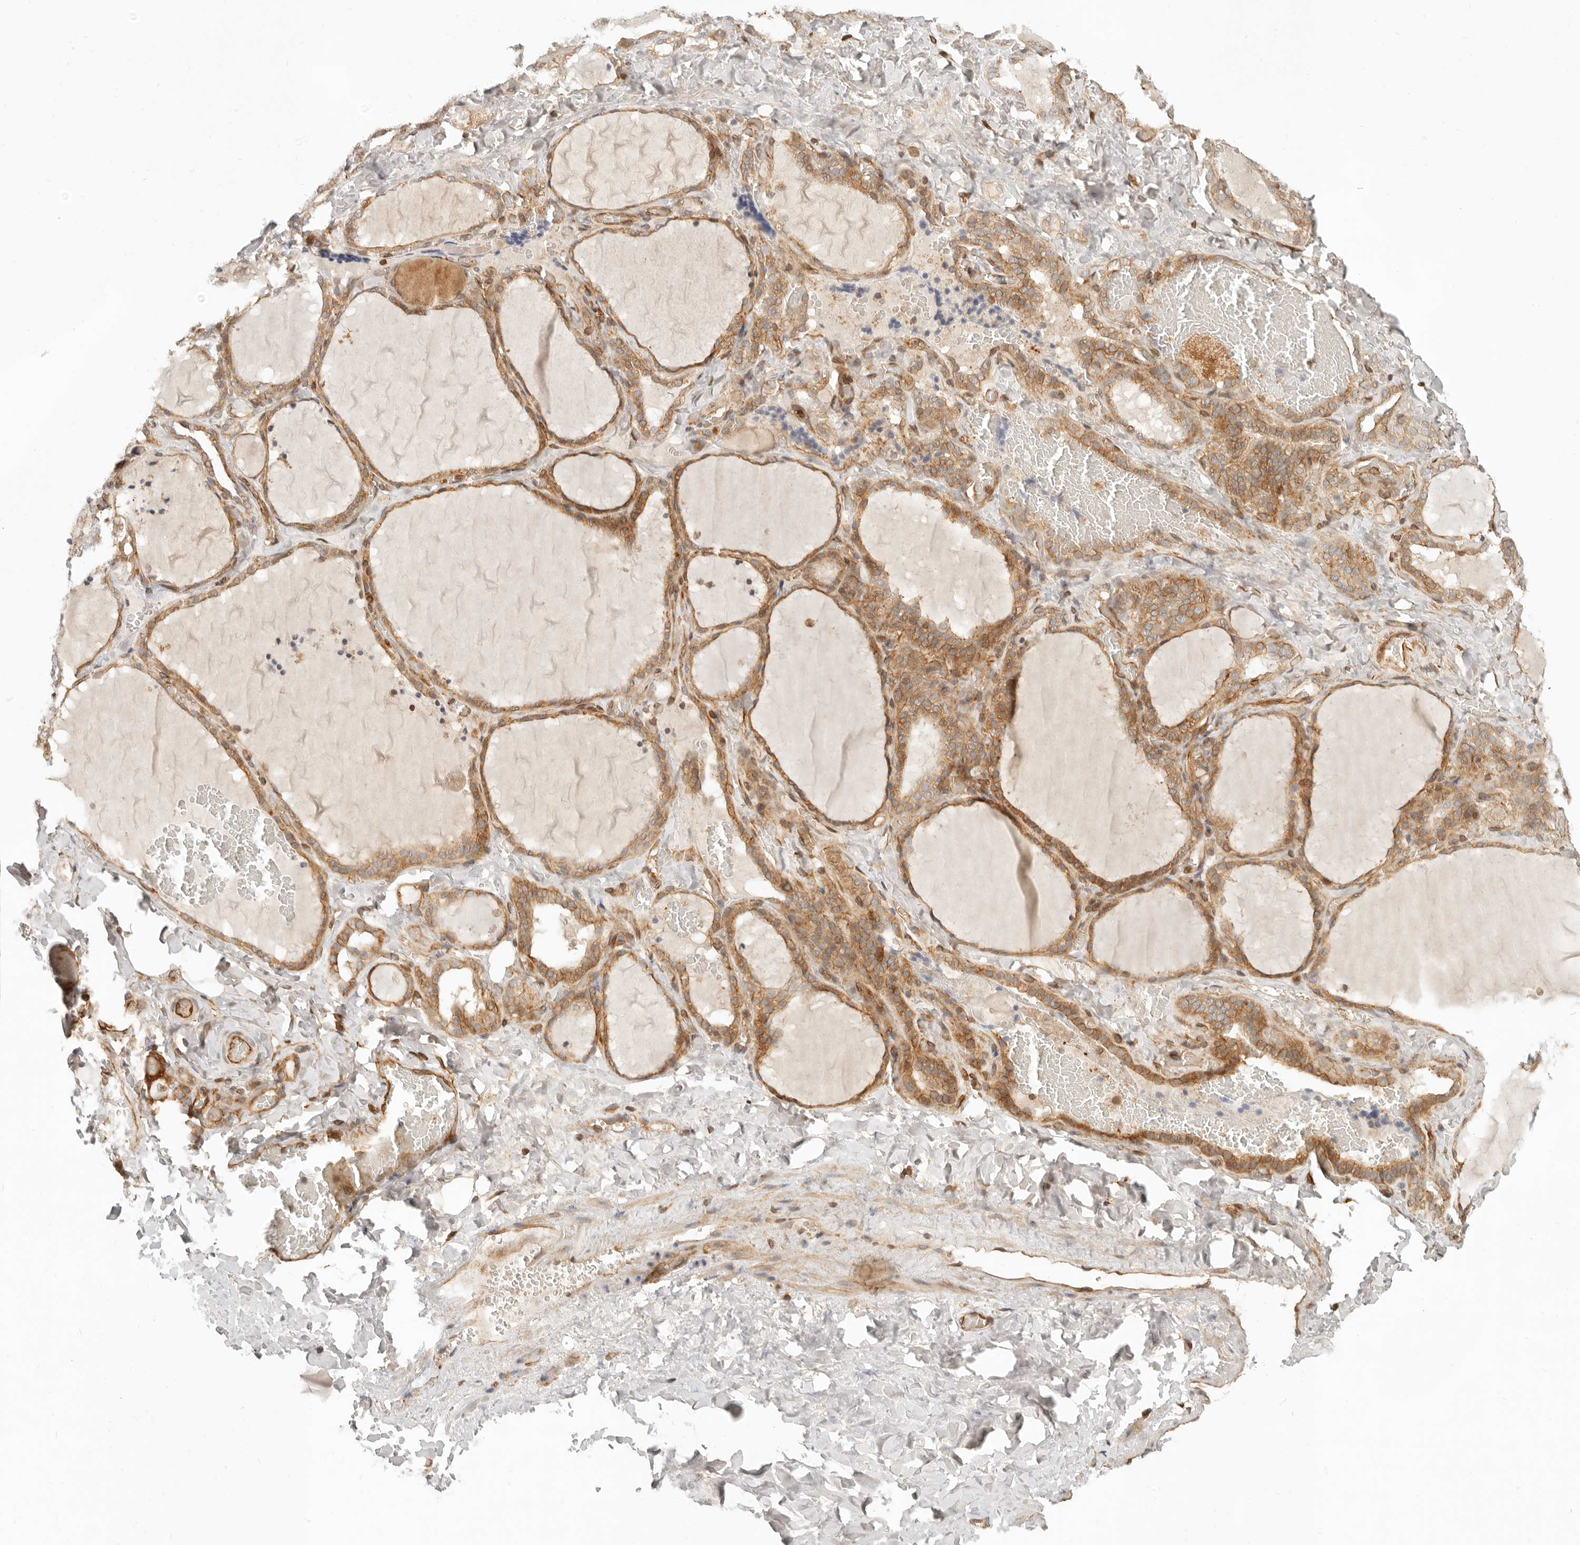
{"staining": {"intensity": "moderate", "quantity": ">75%", "location": "cytoplasmic/membranous"}, "tissue": "thyroid gland", "cell_type": "Glandular cells", "image_type": "normal", "snomed": [{"axis": "morphology", "description": "Normal tissue, NOS"}, {"axis": "topography", "description": "Thyroid gland"}], "caption": "Brown immunohistochemical staining in benign thyroid gland shows moderate cytoplasmic/membranous expression in about >75% of glandular cells. (Brightfield microscopy of DAB IHC at high magnification).", "gene": "UFSP1", "patient": {"sex": "female", "age": 22}}